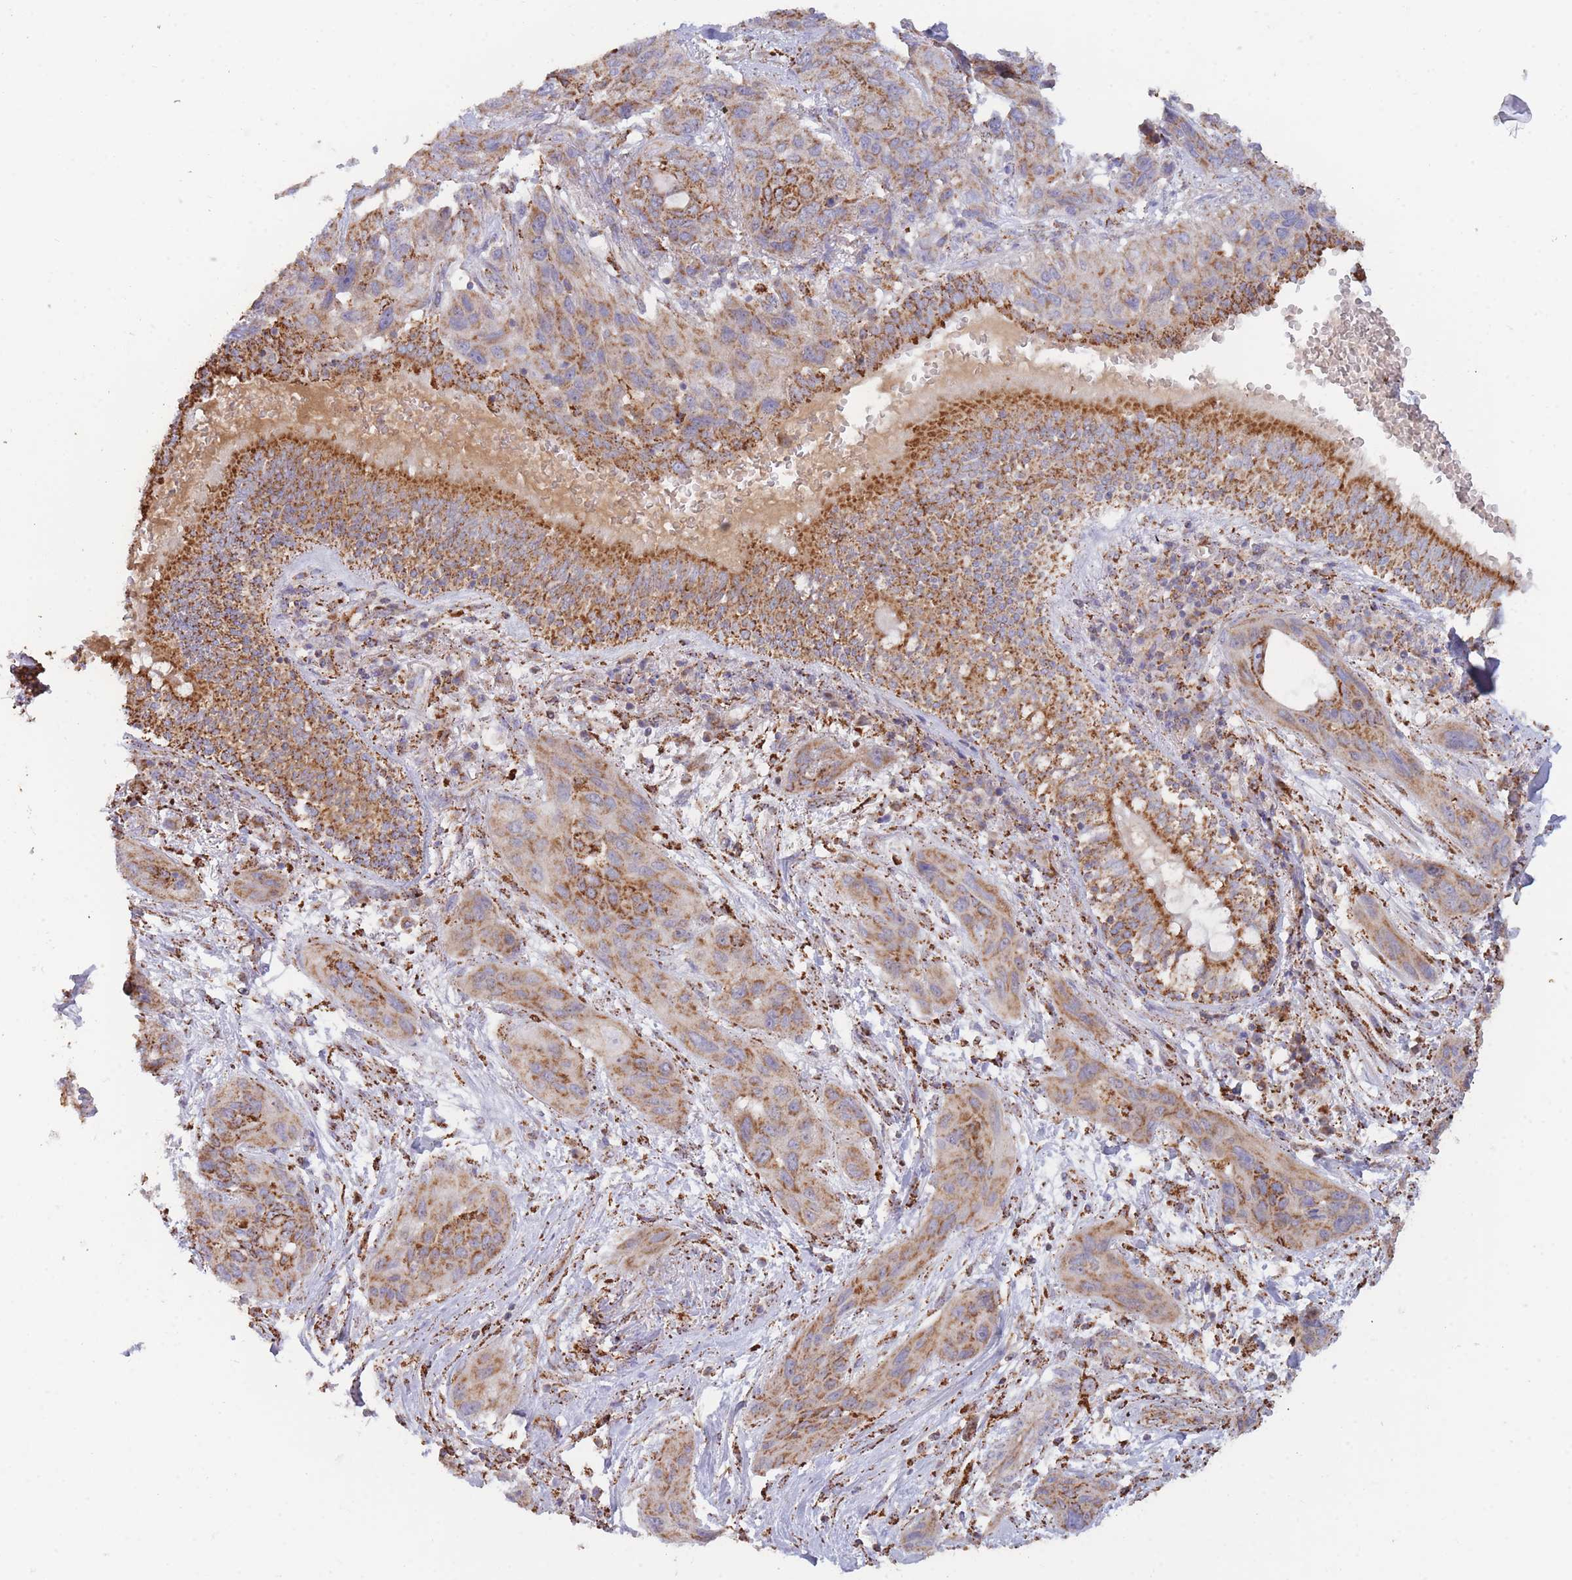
{"staining": {"intensity": "moderate", "quantity": ">75%", "location": "cytoplasmic/membranous"}, "tissue": "lung cancer", "cell_type": "Tumor cells", "image_type": "cancer", "snomed": [{"axis": "morphology", "description": "Squamous cell carcinoma, NOS"}, {"axis": "topography", "description": "Lung"}], "caption": "Human lung cancer stained with a protein marker exhibits moderate staining in tumor cells.", "gene": "MRPL17", "patient": {"sex": "female", "age": 70}}